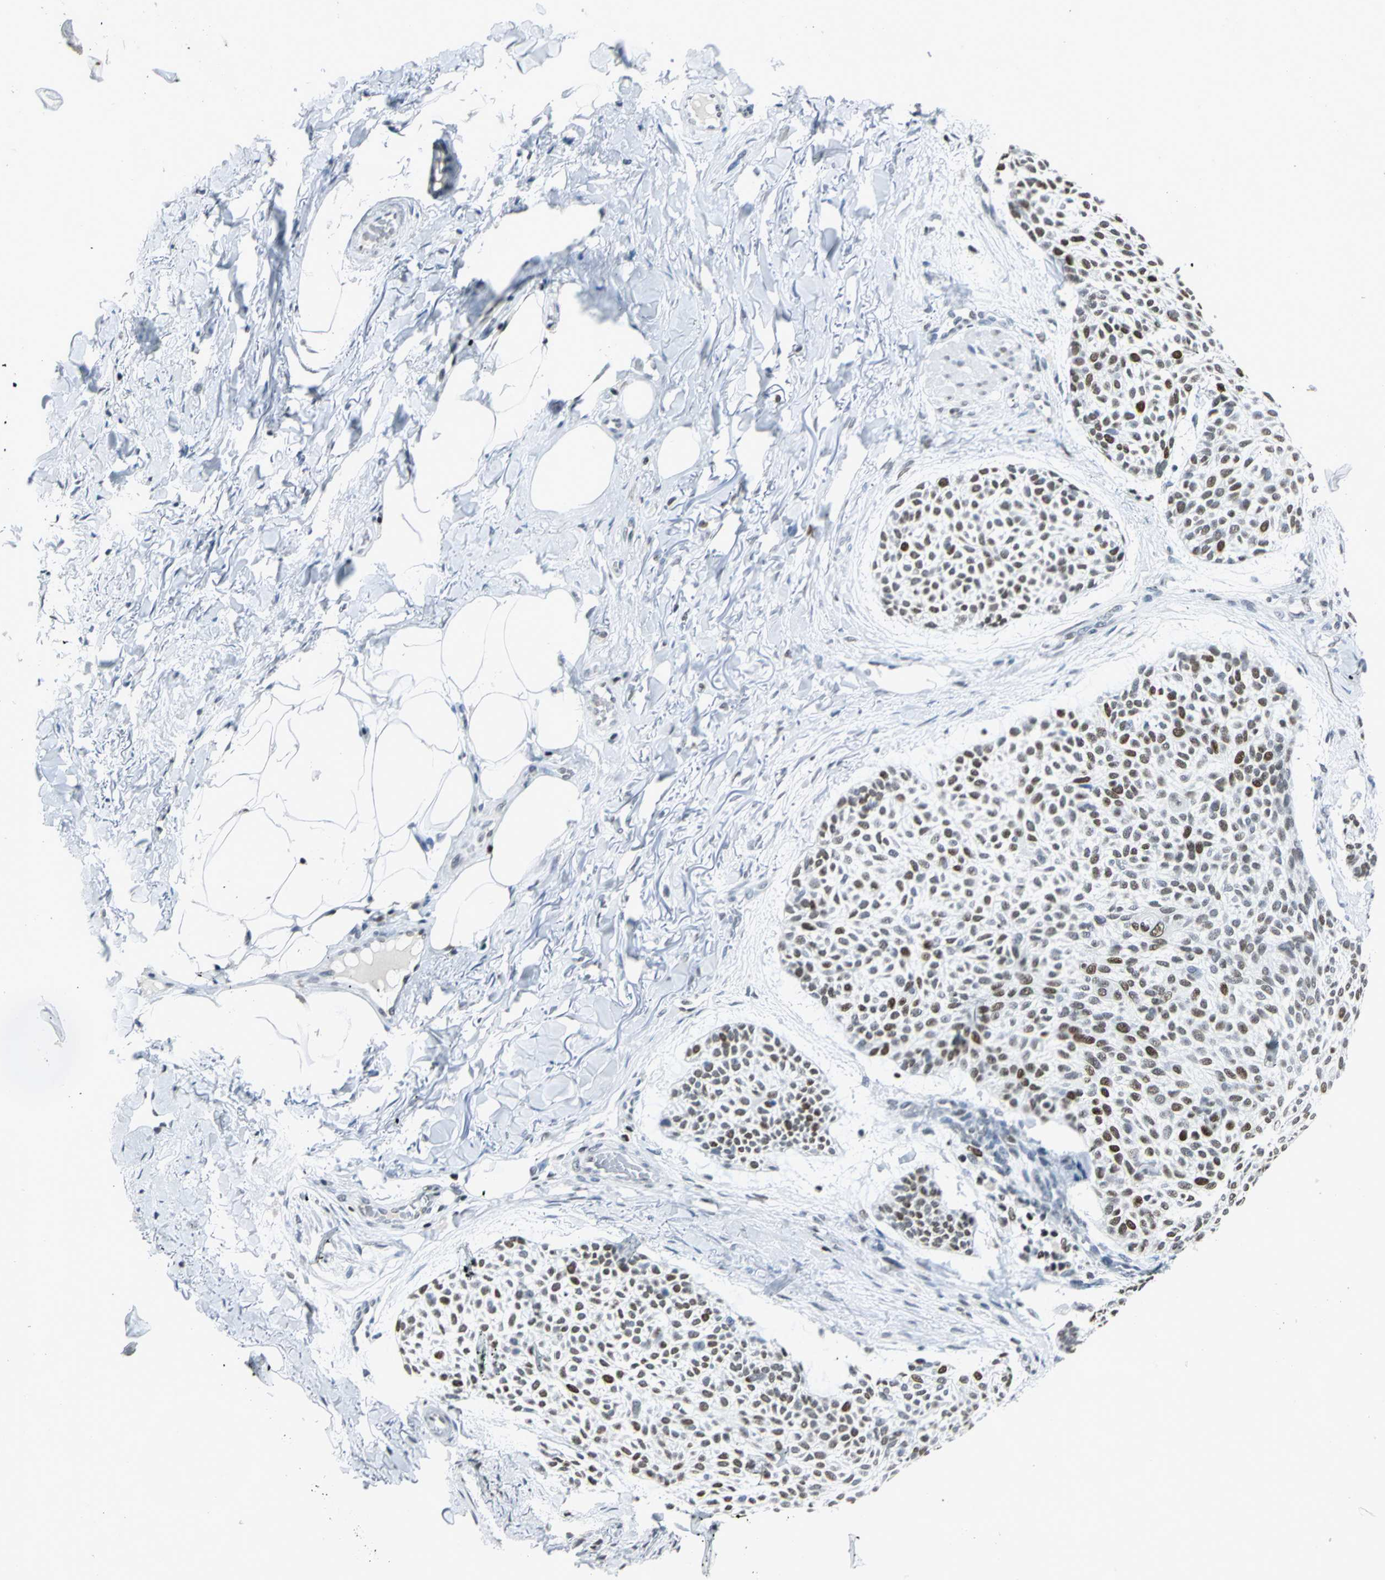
{"staining": {"intensity": "strong", "quantity": "25%-75%", "location": "nuclear"}, "tissue": "skin cancer", "cell_type": "Tumor cells", "image_type": "cancer", "snomed": [{"axis": "morphology", "description": "Normal tissue, NOS"}, {"axis": "morphology", "description": "Basal cell carcinoma"}, {"axis": "topography", "description": "Skin"}], "caption": "The image shows a brown stain indicating the presence of a protein in the nuclear of tumor cells in skin basal cell carcinoma.", "gene": "HNRNPD", "patient": {"sex": "female", "age": 70}}